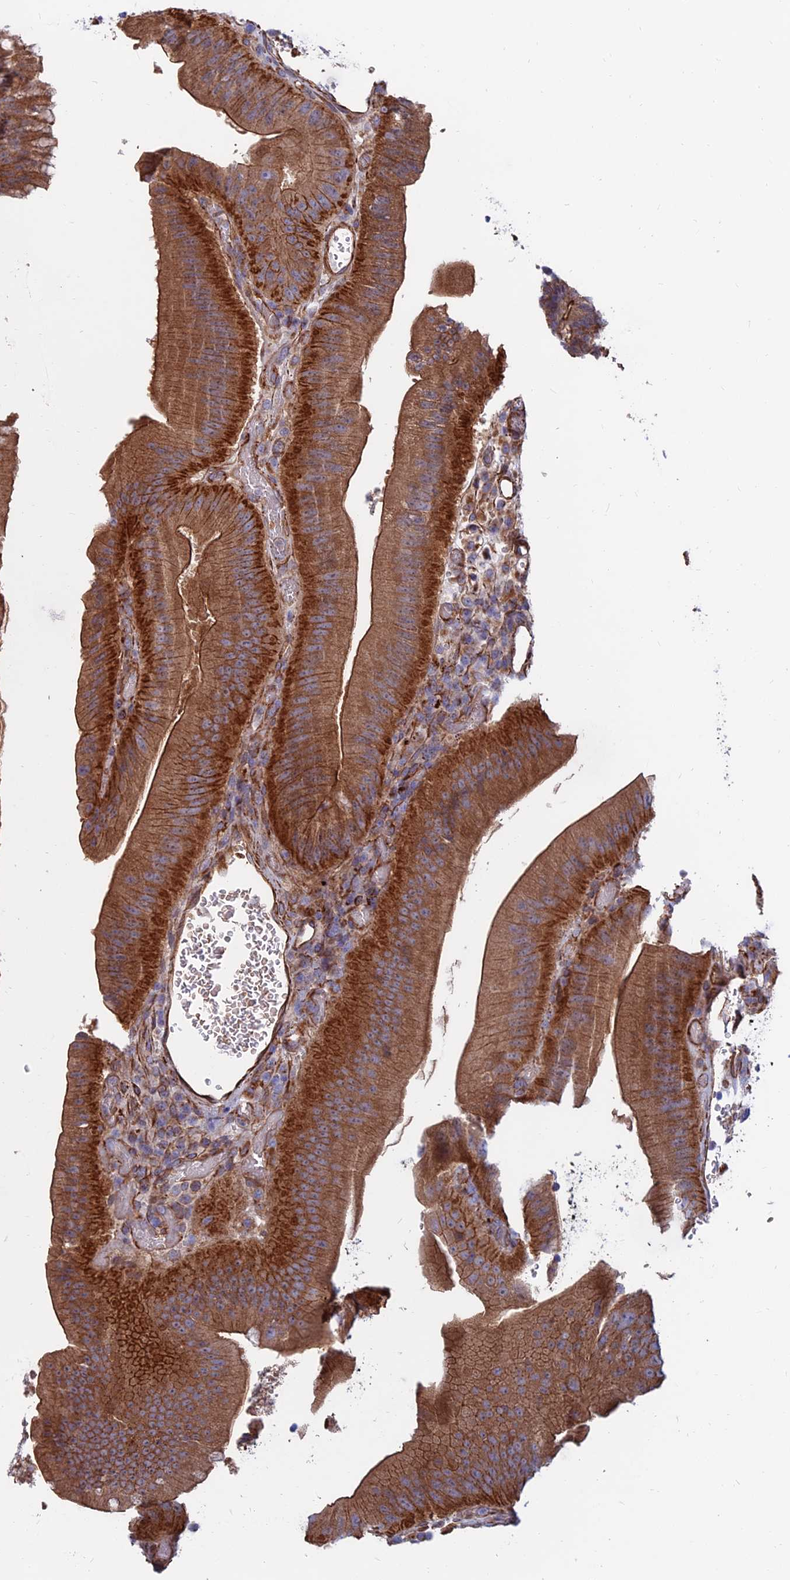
{"staining": {"intensity": "strong", "quantity": ">75%", "location": "cytoplasmic/membranous"}, "tissue": "colorectal cancer", "cell_type": "Tumor cells", "image_type": "cancer", "snomed": [{"axis": "morphology", "description": "Adenocarcinoma, NOS"}, {"axis": "topography", "description": "Colon"}], "caption": "This micrograph exhibits immunohistochemistry staining of human colorectal cancer (adenocarcinoma), with high strong cytoplasmic/membranous staining in approximately >75% of tumor cells.", "gene": "CDK18", "patient": {"sex": "female", "age": 43}}